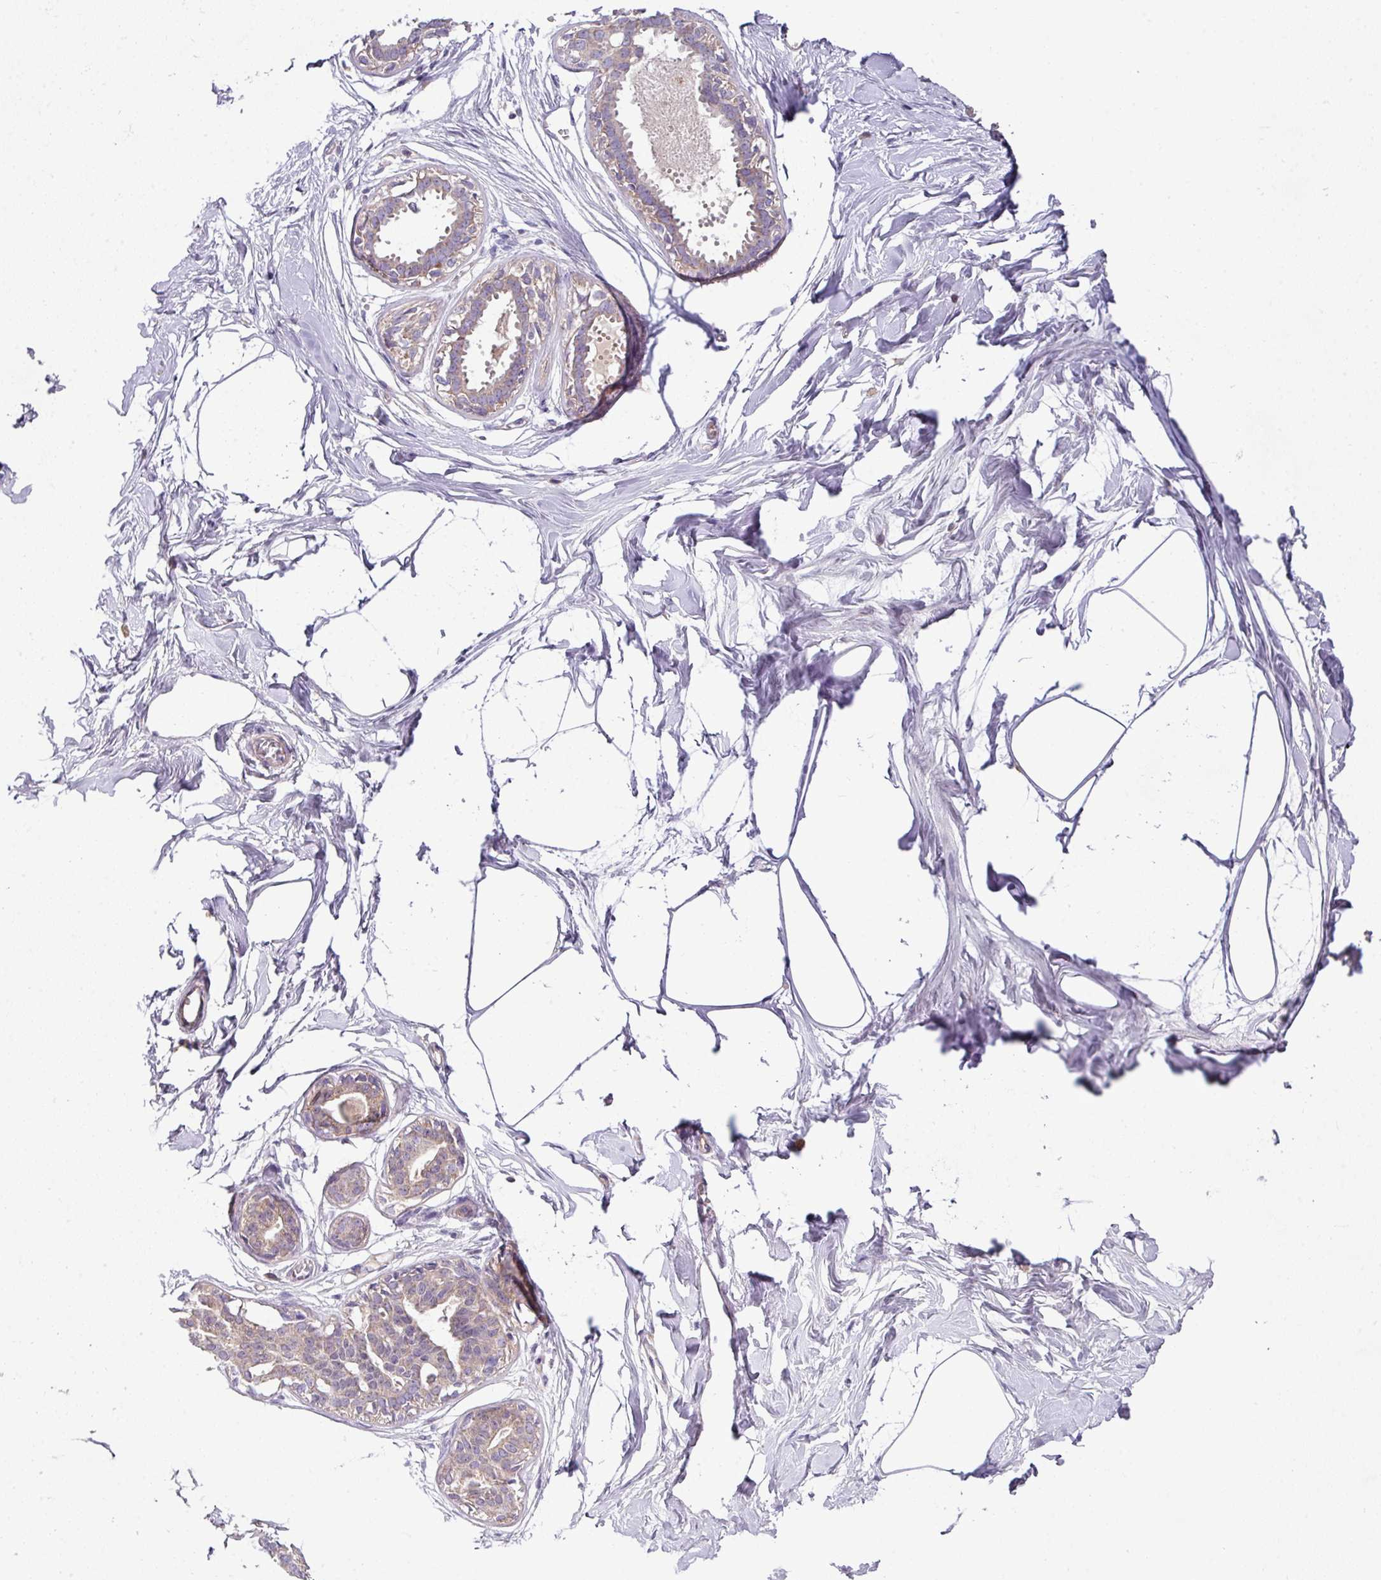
{"staining": {"intensity": "negative", "quantity": "none", "location": "none"}, "tissue": "breast", "cell_type": "Adipocytes", "image_type": "normal", "snomed": [{"axis": "morphology", "description": "Normal tissue, NOS"}, {"axis": "topography", "description": "Breast"}], "caption": "Histopathology image shows no protein staining in adipocytes of normal breast.", "gene": "LRRC9", "patient": {"sex": "female", "age": 45}}